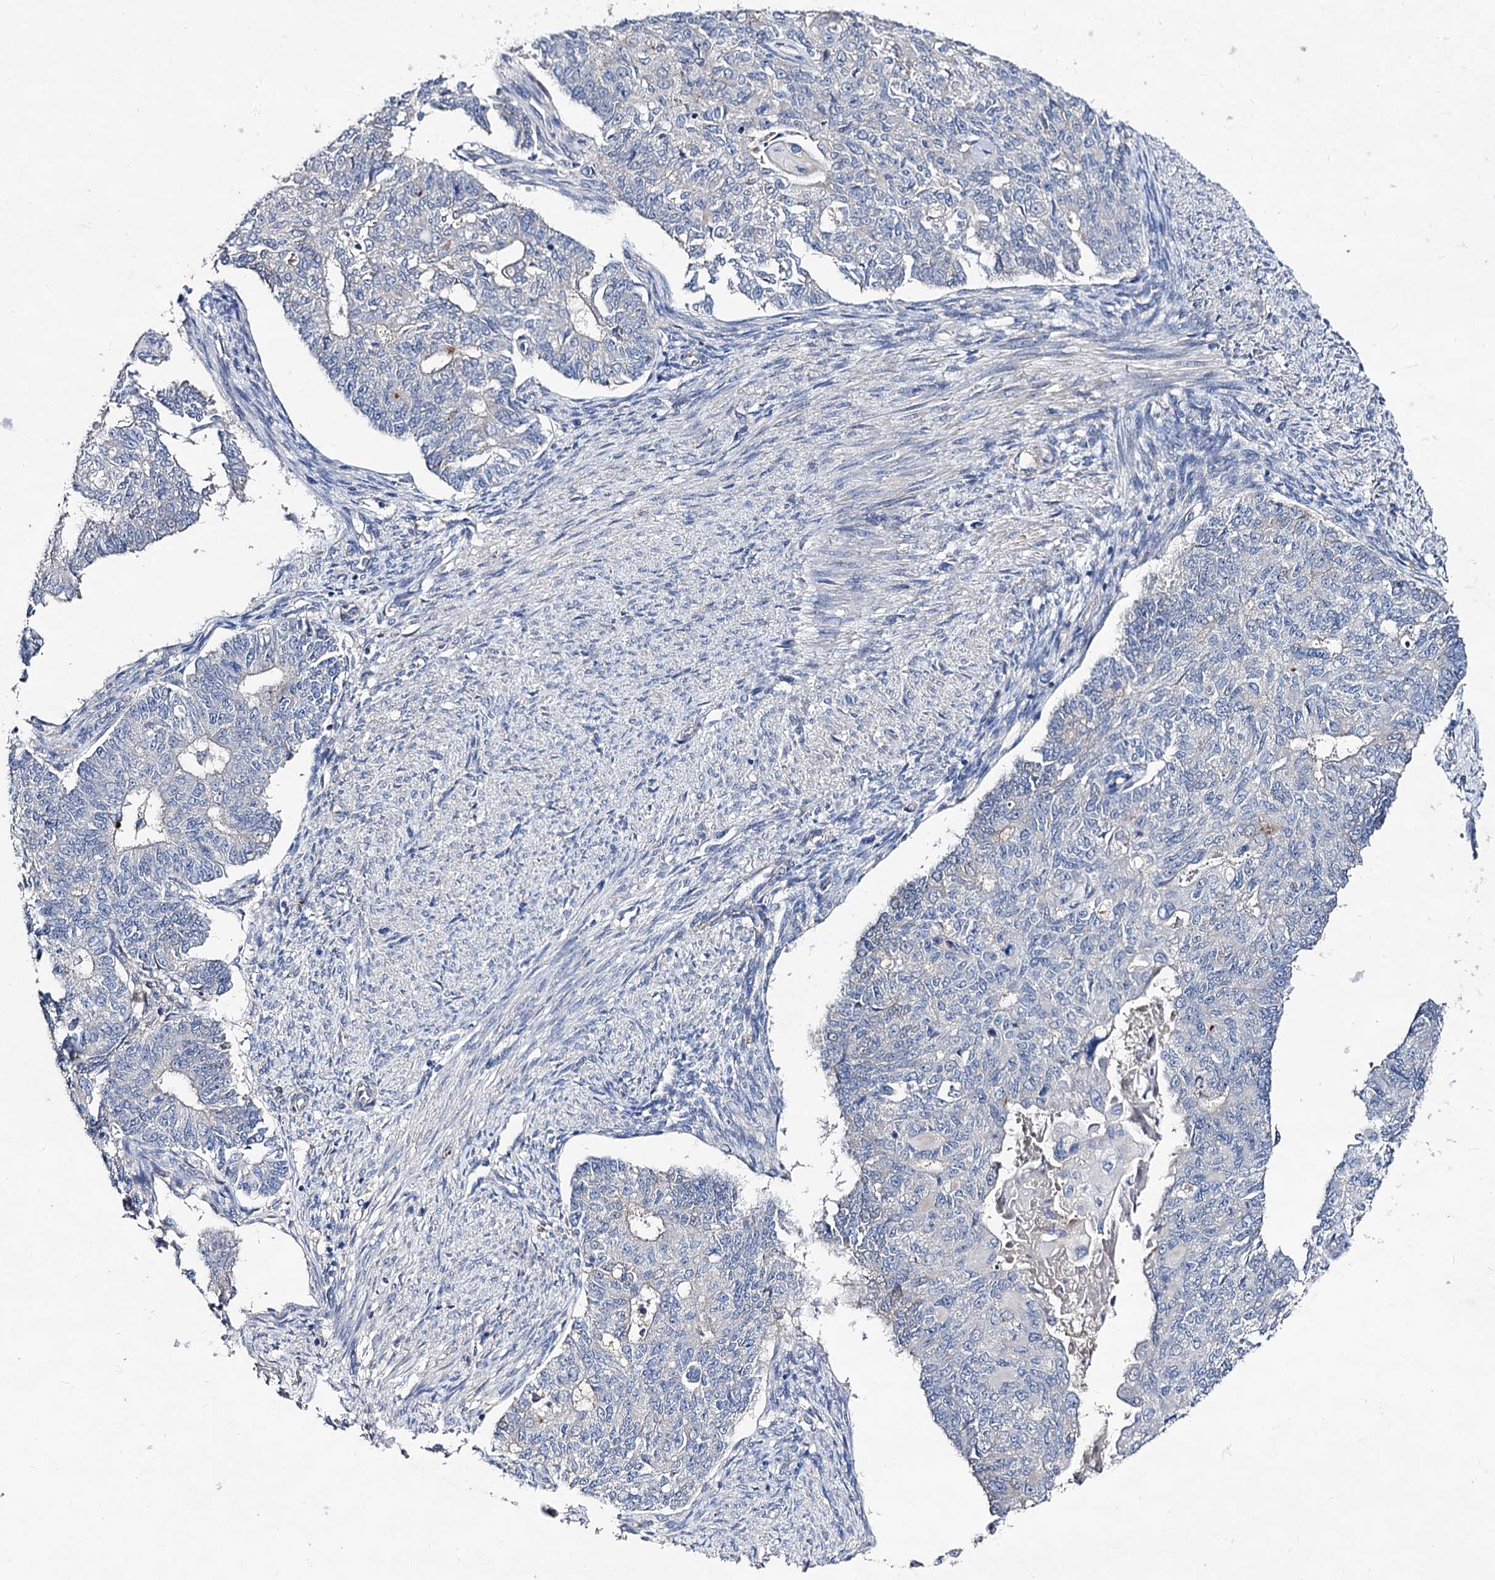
{"staining": {"intensity": "negative", "quantity": "none", "location": "none"}, "tissue": "endometrial cancer", "cell_type": "Tumor cells", "image_type": "cancer", "snomed": [{"axis": "morphology", "description": "Adenocarcinoma, NOS"}, {"axis": "topography", "description": "Endometrium"}], "caption": "High power microscopy photomicrograph of an immunohistochemistry photomicrograph of adenocarcinoma (endometrial), revealing no significant staining in tumor cells.", "gene": "HVCN1", "patient": {"sex": "female", "age": 32}}